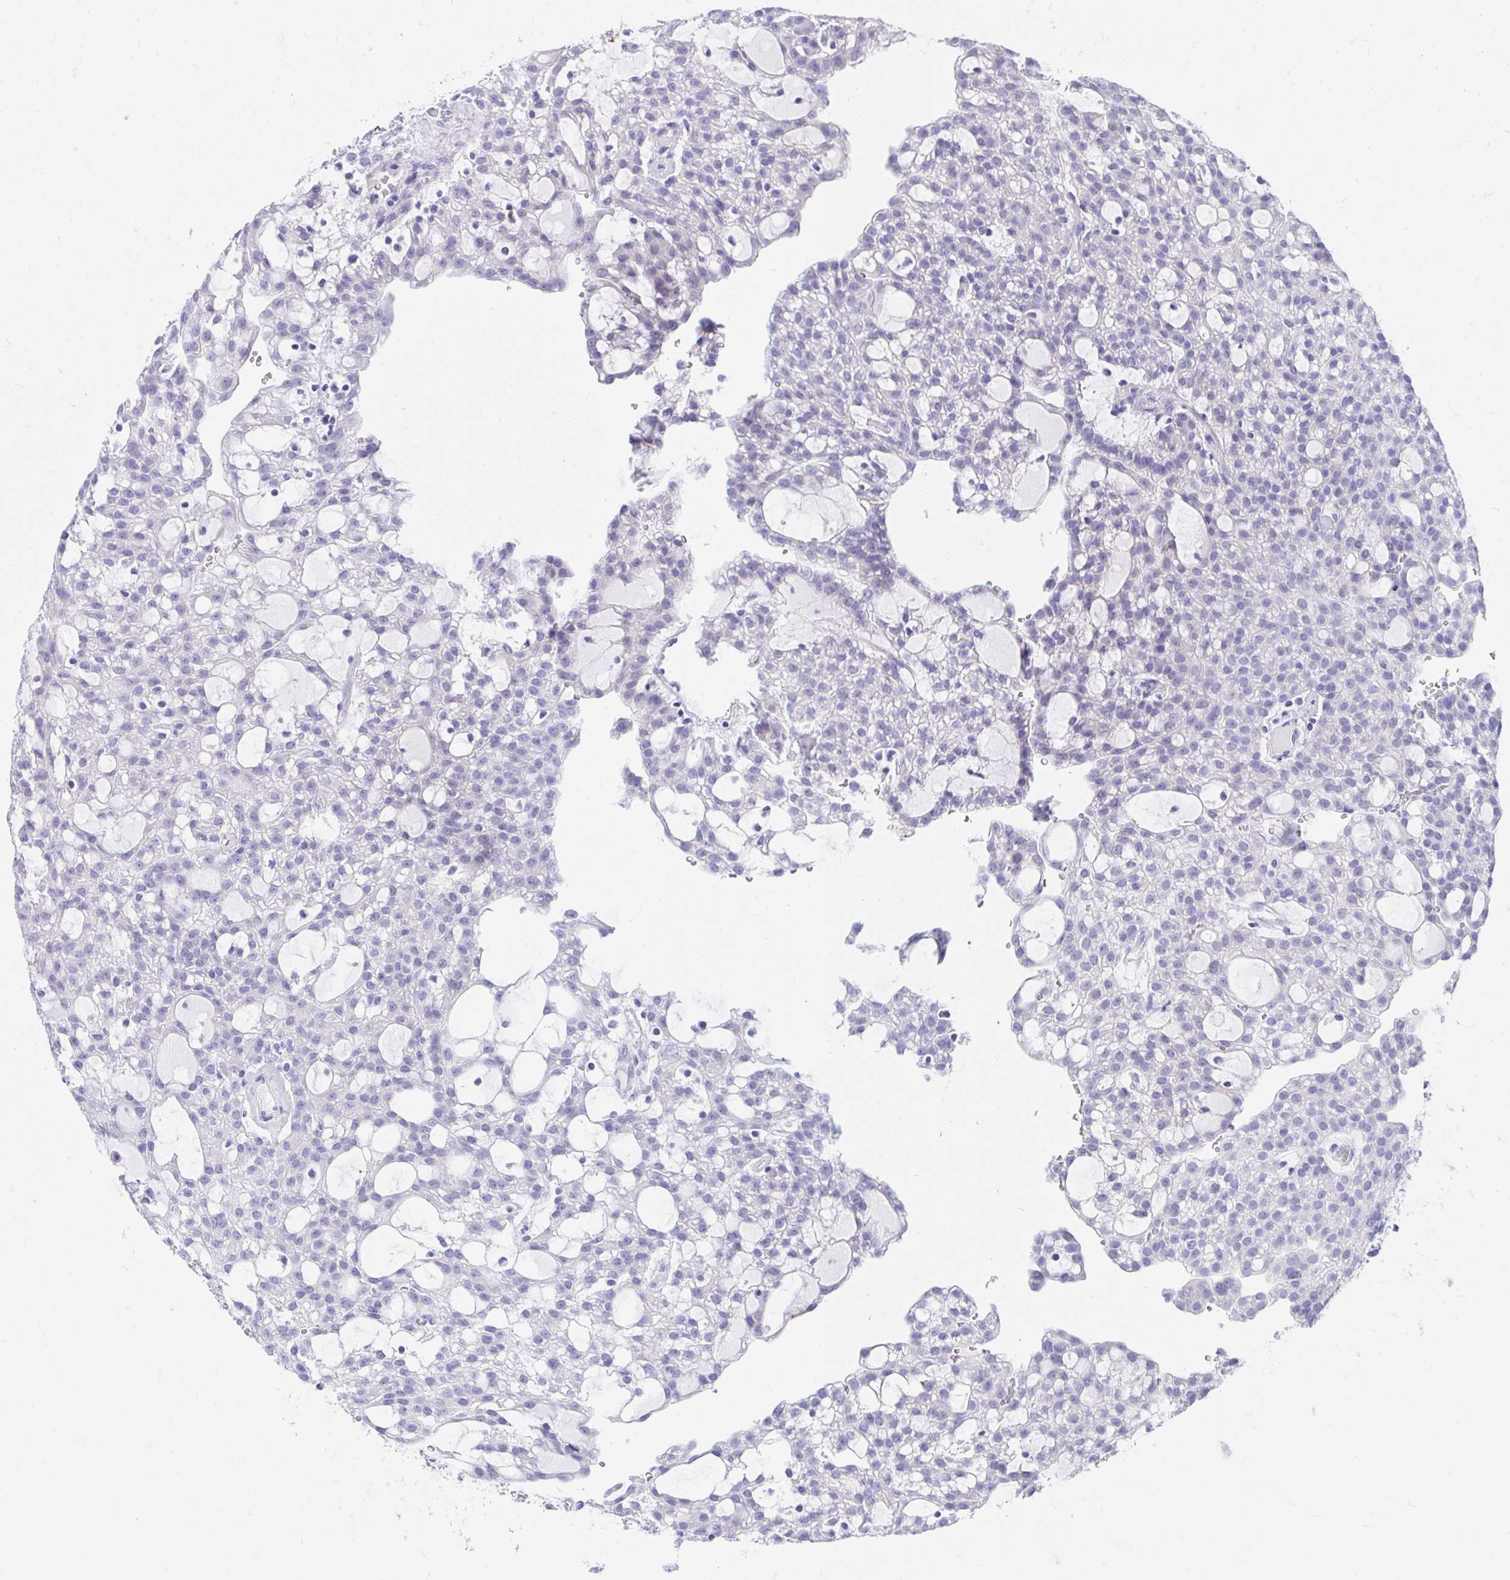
{"staining": {"intensity": "negative", "quantity": "none", "location": "none"}, "tissue": "renal cancer", "cell_type": "Tumor cells", "image_type": "cancer", "snomed": [{"axis": "morphology", "description": "Adenocarcinoma, NOS"}, {"axis": "topography", "description": "Kidney"}], "caption": "A high-resolution photomicrograph shows IHC staining of renal cancer, which reveals no significant positivity in tumor cells.", "gene": "SHISA8", "patient": {"sex": "male", "age": 63}}